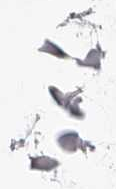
{"staining": {"intensity": "negative", "quantity": "none", "location": "none"}, "tissue": "adipose tissue", "cell_type": "Adipocytes", "image_type": "normal", "snomed": [{"axis": "morphology", "description": "Normal tissue, NOS"}, {"axis": "topography", "description": "Cartilage tissue"}], "caption": "Benign adipose tissue was stained to show a protein in brown. There is no significant staining in adipocytes. (IHC, brightfield microscopy, high magnification).", "gene": "TC2N", "patient": {"sex": "female", "age": 63}}